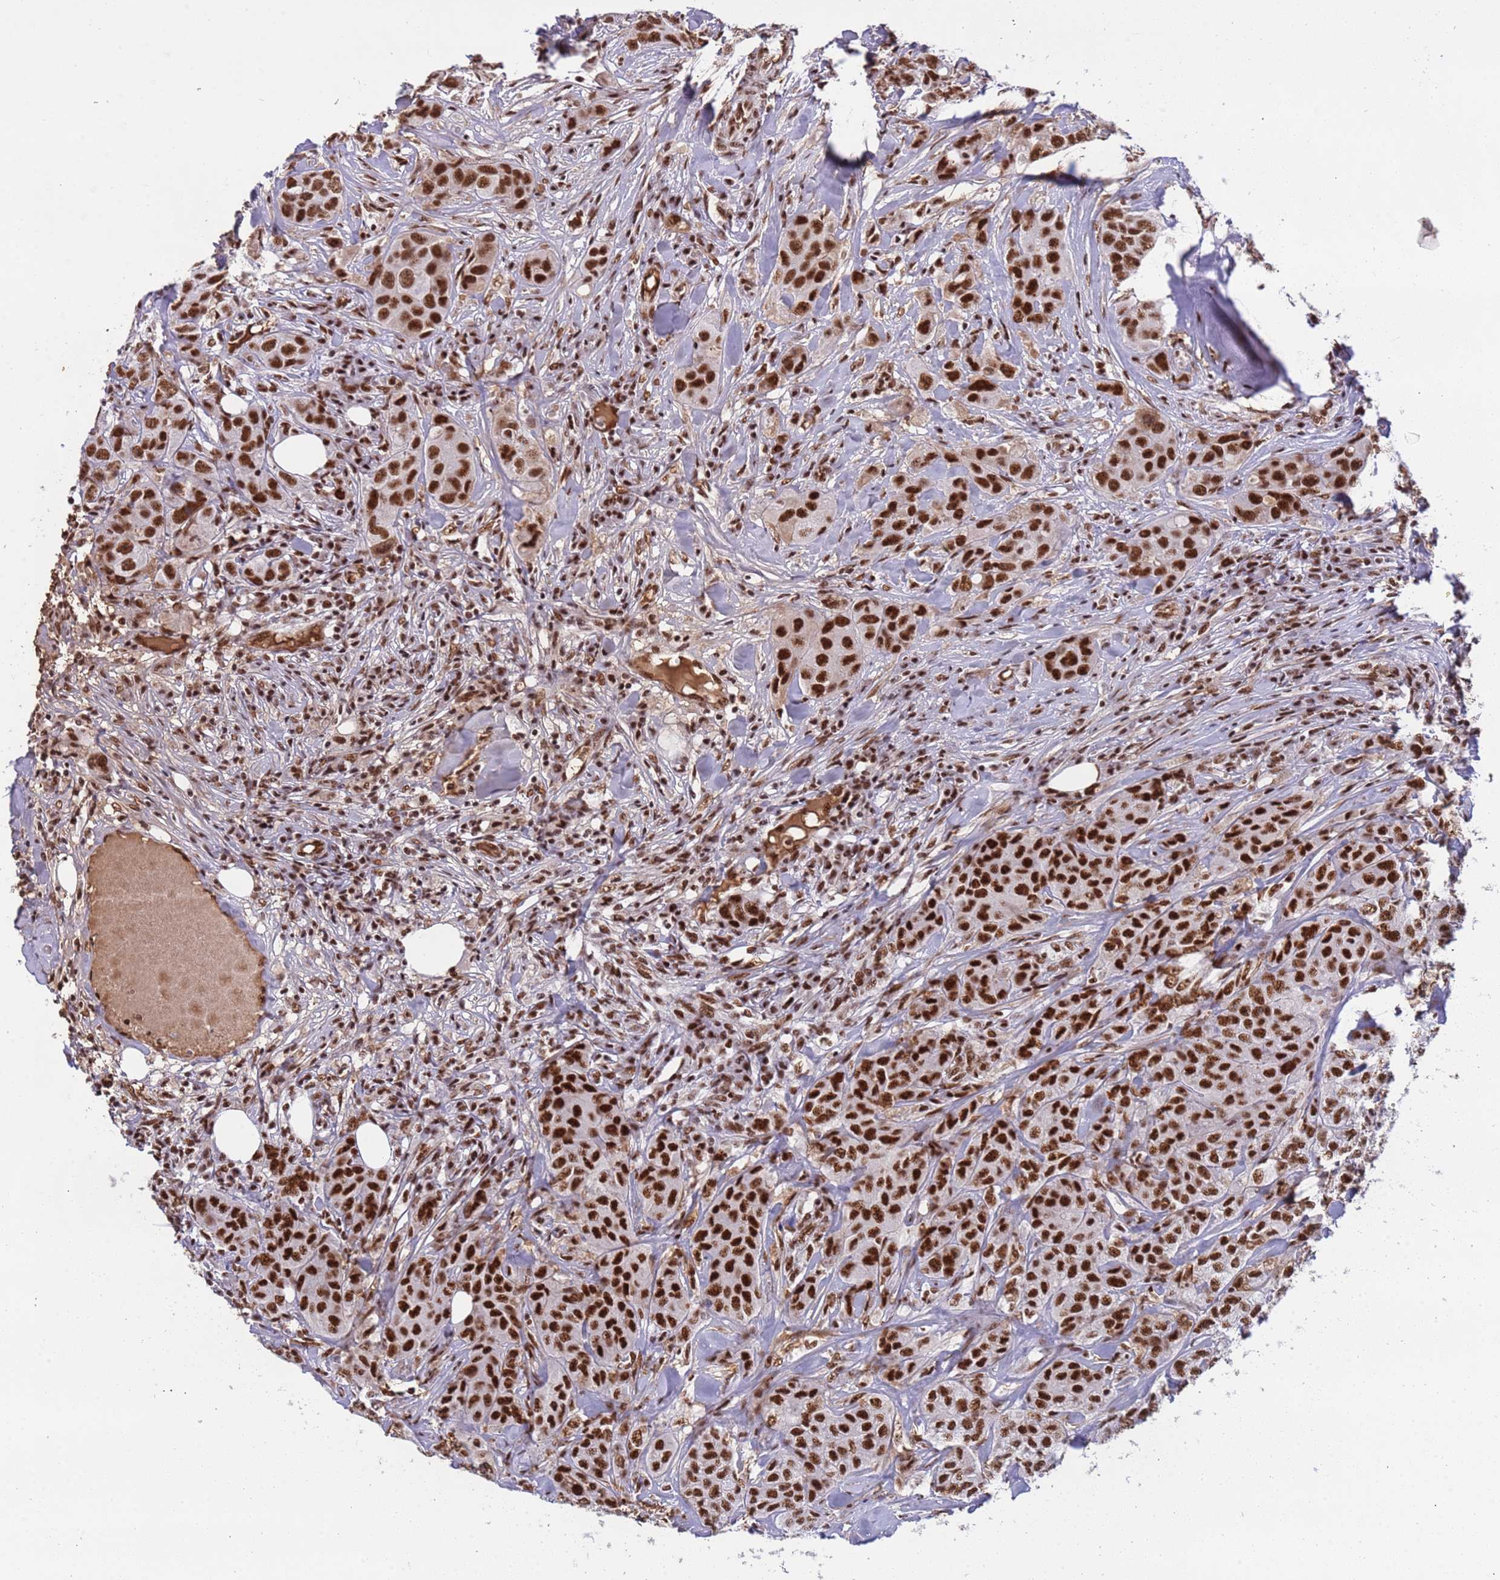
{"staining": {"intensity": "strong", "quantity": ">75%", "location": "nuclear"}, "tissue": "breast cancer", "cell_type": "Tumor cells", "image_type": "cancer", "snomed": [{"axis": "morphology", "description": "Duct carcinoma"}, {"axis": "topography", "description": "Breast"}], "caption": "Protein positivity by immunohistochemistry demonstrates strong nuclear staining in approximately >75% of tumor cells in breast cancer.", "gene": "SRRT", "patient": {"sex": "female", "age": 43}}